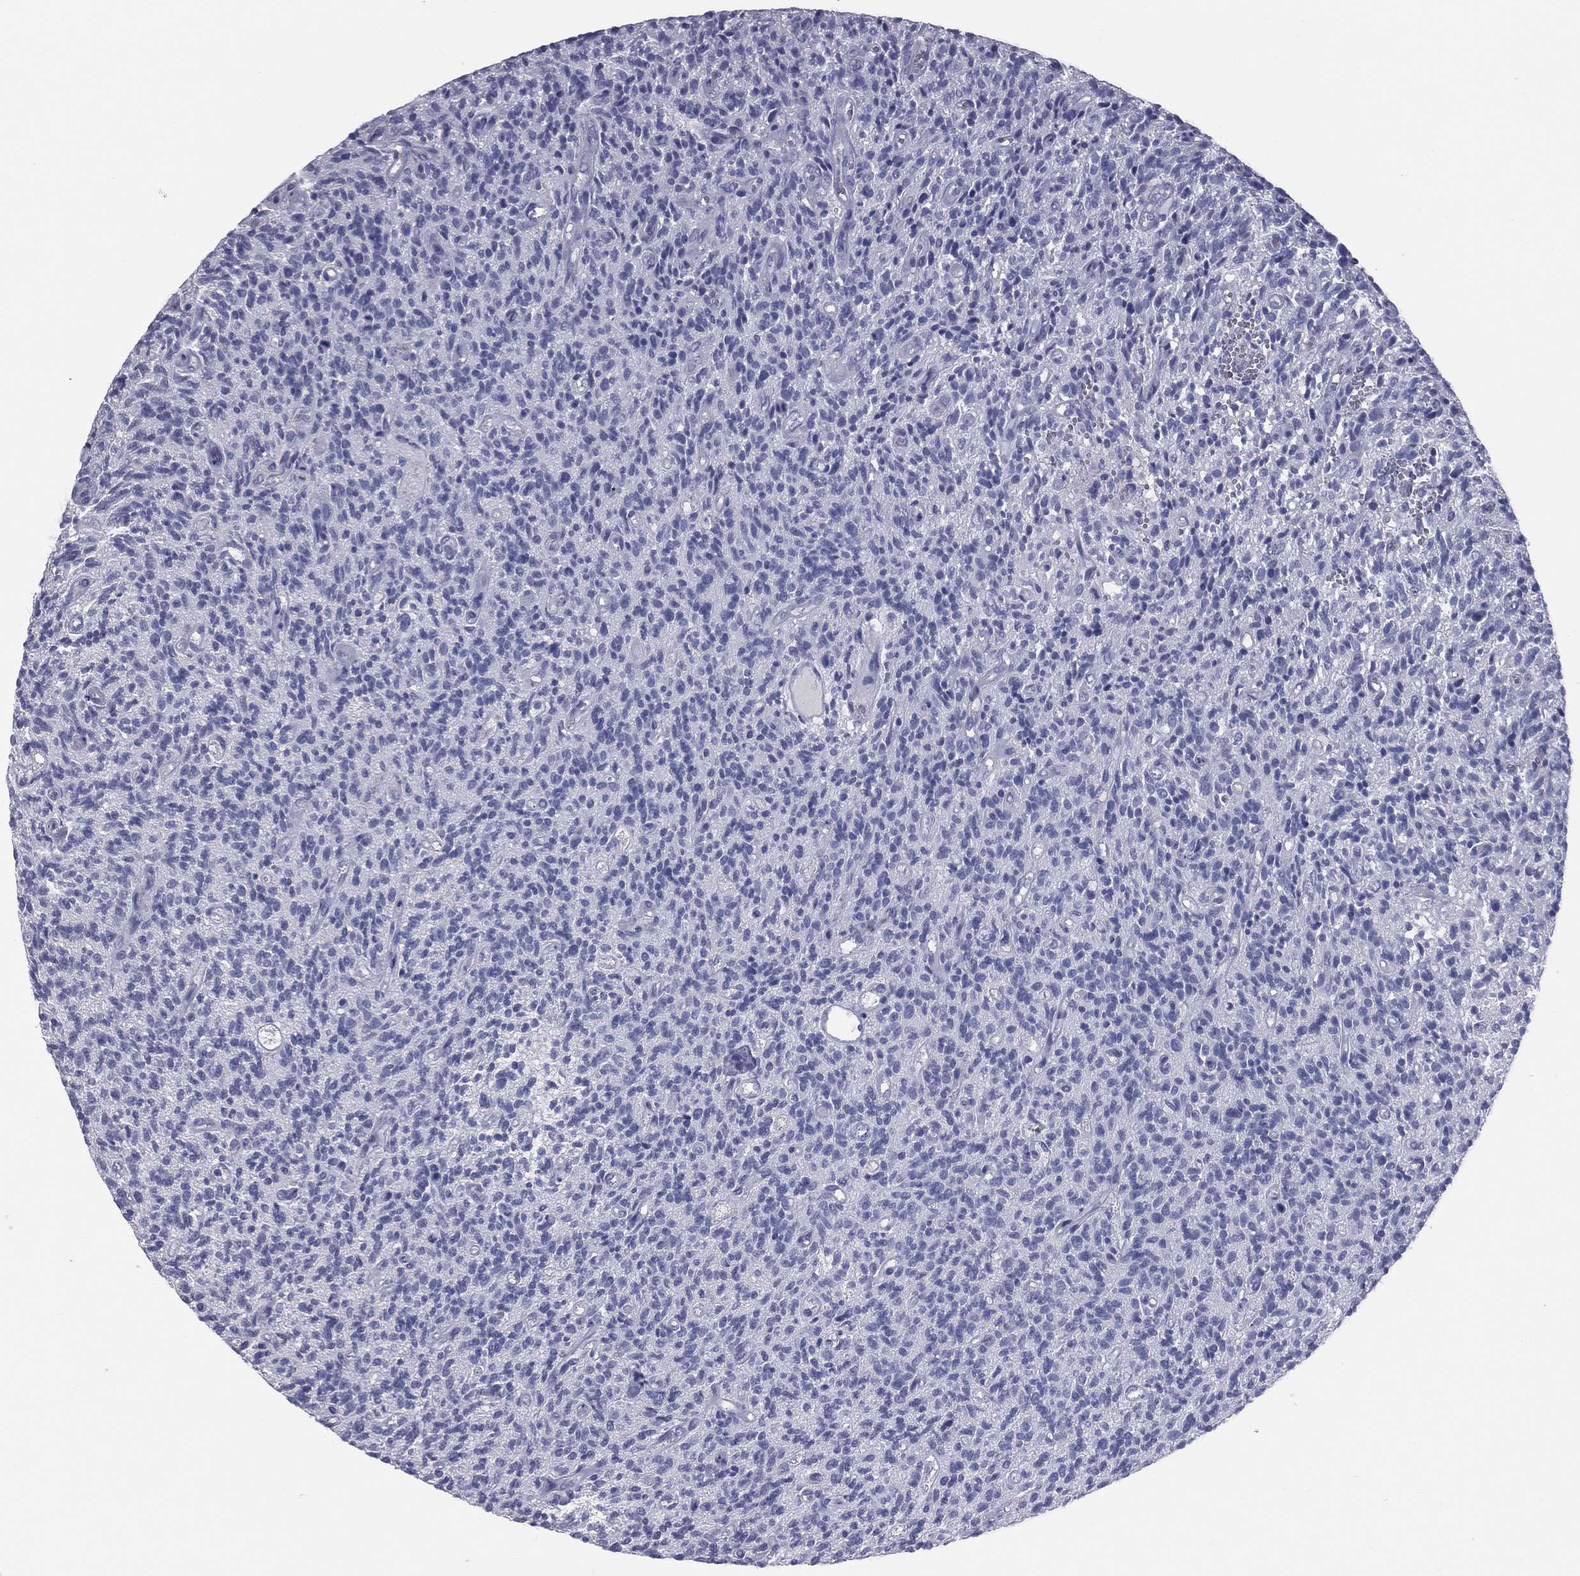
{"staining": {"intensity": "negative", "quantity": "none", "location": "none"}, "tissue": "glioma", "cell_type": "Tumor cells", "image_type": "cancer", "snomed": [{"axis": "morphology", "description": "Glioma, malignant, High grade"}, {"axis": "topography", "description": "Brain"}], "caption": "This photomicrograph is of malignant high-grade glioma stained with IHC to label a protein in brown with the nuclei are counter-stained blue. There is no staining in tumor cells. The staining is performed using DAB (3,3'-diaminobenzidine) brown chromogen with nuclei counter-stained in using hematoxylin.", "gene": "TFPI2", "patient": {"sex": "male", "age": 64}}